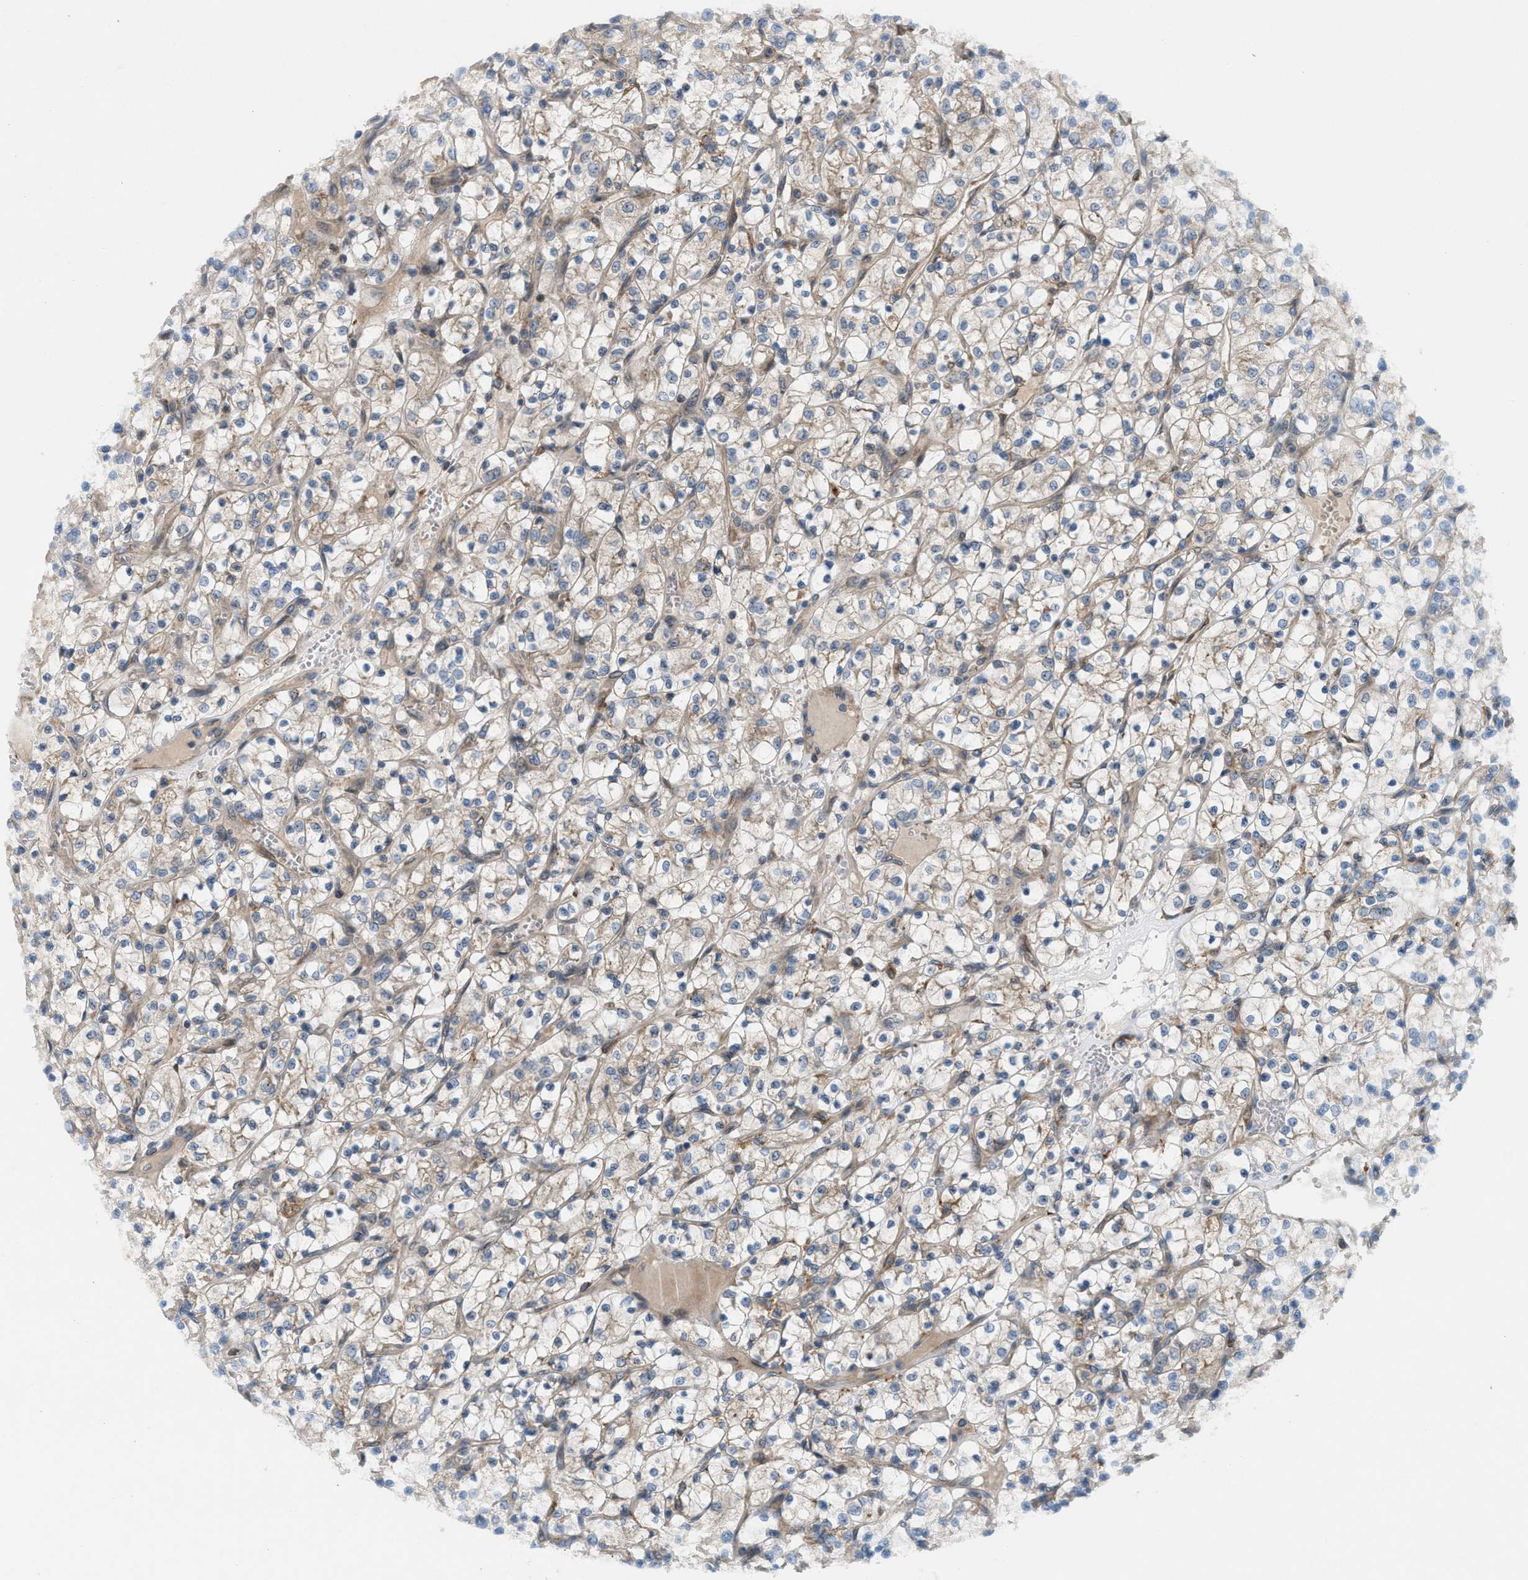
{"staining": {"intensity": "weak", "quantity": "<25%", "location": "cytoplasmic/membranous"}, "tissue": "renal cancer", "cell_type": "Tumor cells", "image_type": "cancer", "snomed": [{"axis": "morphology", "description": "Adenocarcinoma, NOS"}, {"axis": "topography", "description": "Kidney"}], "caption": "This is an immunohistochemistry (IHC) image of renal cancer. There is no expression in tumor cells.", "gene": "CYB5D1", "patient": {"sex": "female", "age": 69}}